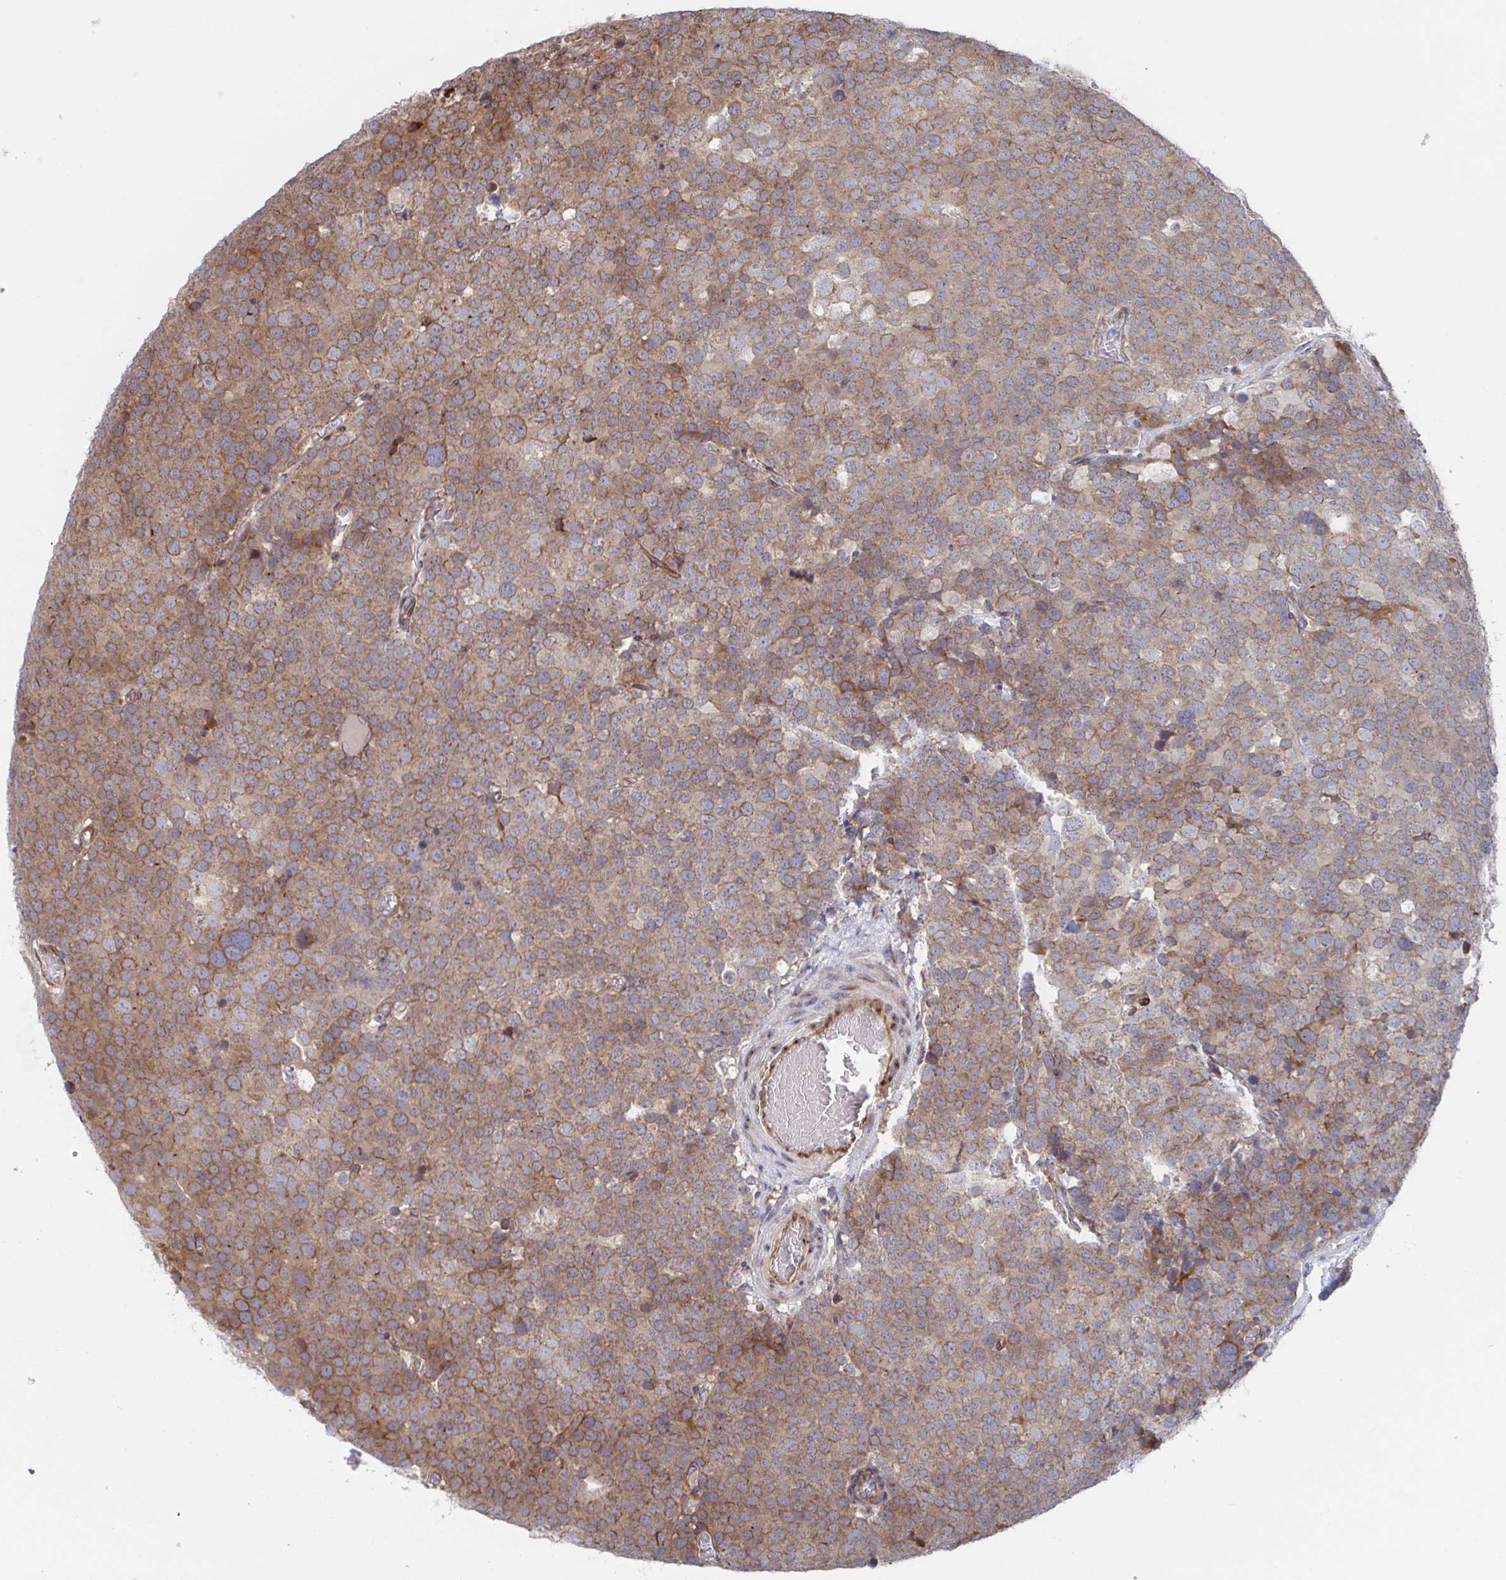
{"staining": {"intensity": "moderate", "quantity": ">75%", "location": "cytoplasmic/membranous"}, "tissue": "testis cancer", "cell_type": "Tumor cells", "image_type": "cancer", "snomed": [{"axis": "morphology", "description": "Seminoma, NOS"}, {"axis": "topography", "description": "Testis"}], "caption": "Seminoma (testis) stained with a brown dye exhibits moderate cytoplasmic/membranous positive staining in approximately >75% of tumor cells.", "gene": "FJX1", "patient": {"sex": "male", "age": 71}}